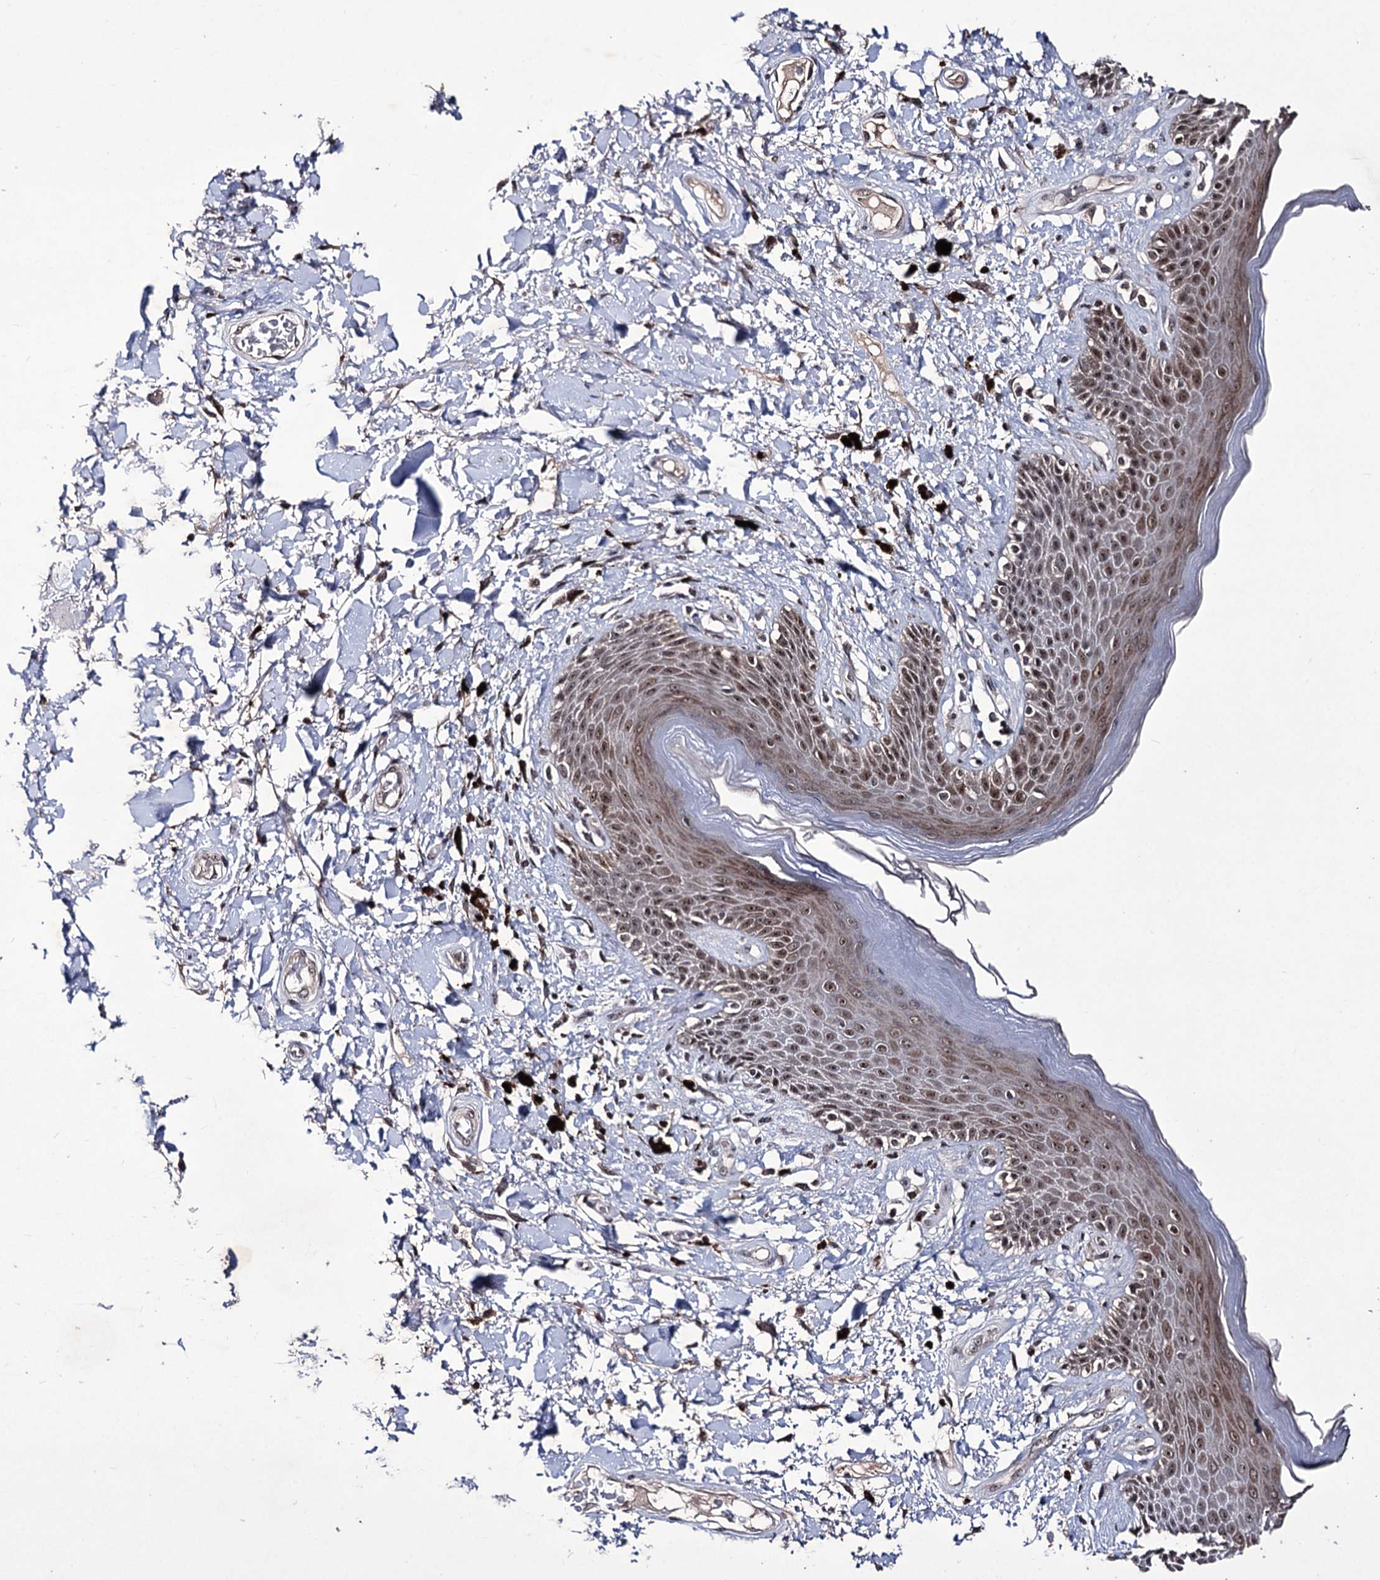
{"staining": {"intensity": "moderate", "quantity": ">75%", "location": "nuclear"}, "tissue": "skin", "cell_type": "Epidermal cells", "image_type": "normal", "snomed": [{"axis": "morphology", "description": "Normal tissue, NOS"}, {"axis": "topography", "description": "Anal"}], "caption": "A high-resolution image shows immunohistochemistry staining of benign skin, which displays moderate nuclear staining in about >75% of epidermal cells. The protein of interest is stained brown, and the nuclei are stained in blue (DAB (3,3'-diaminobenzidine) IHC with brightfield microscopy, high magnification).", "gene": "VGLL4", "patient": {"sex": "female", "age": 78}}